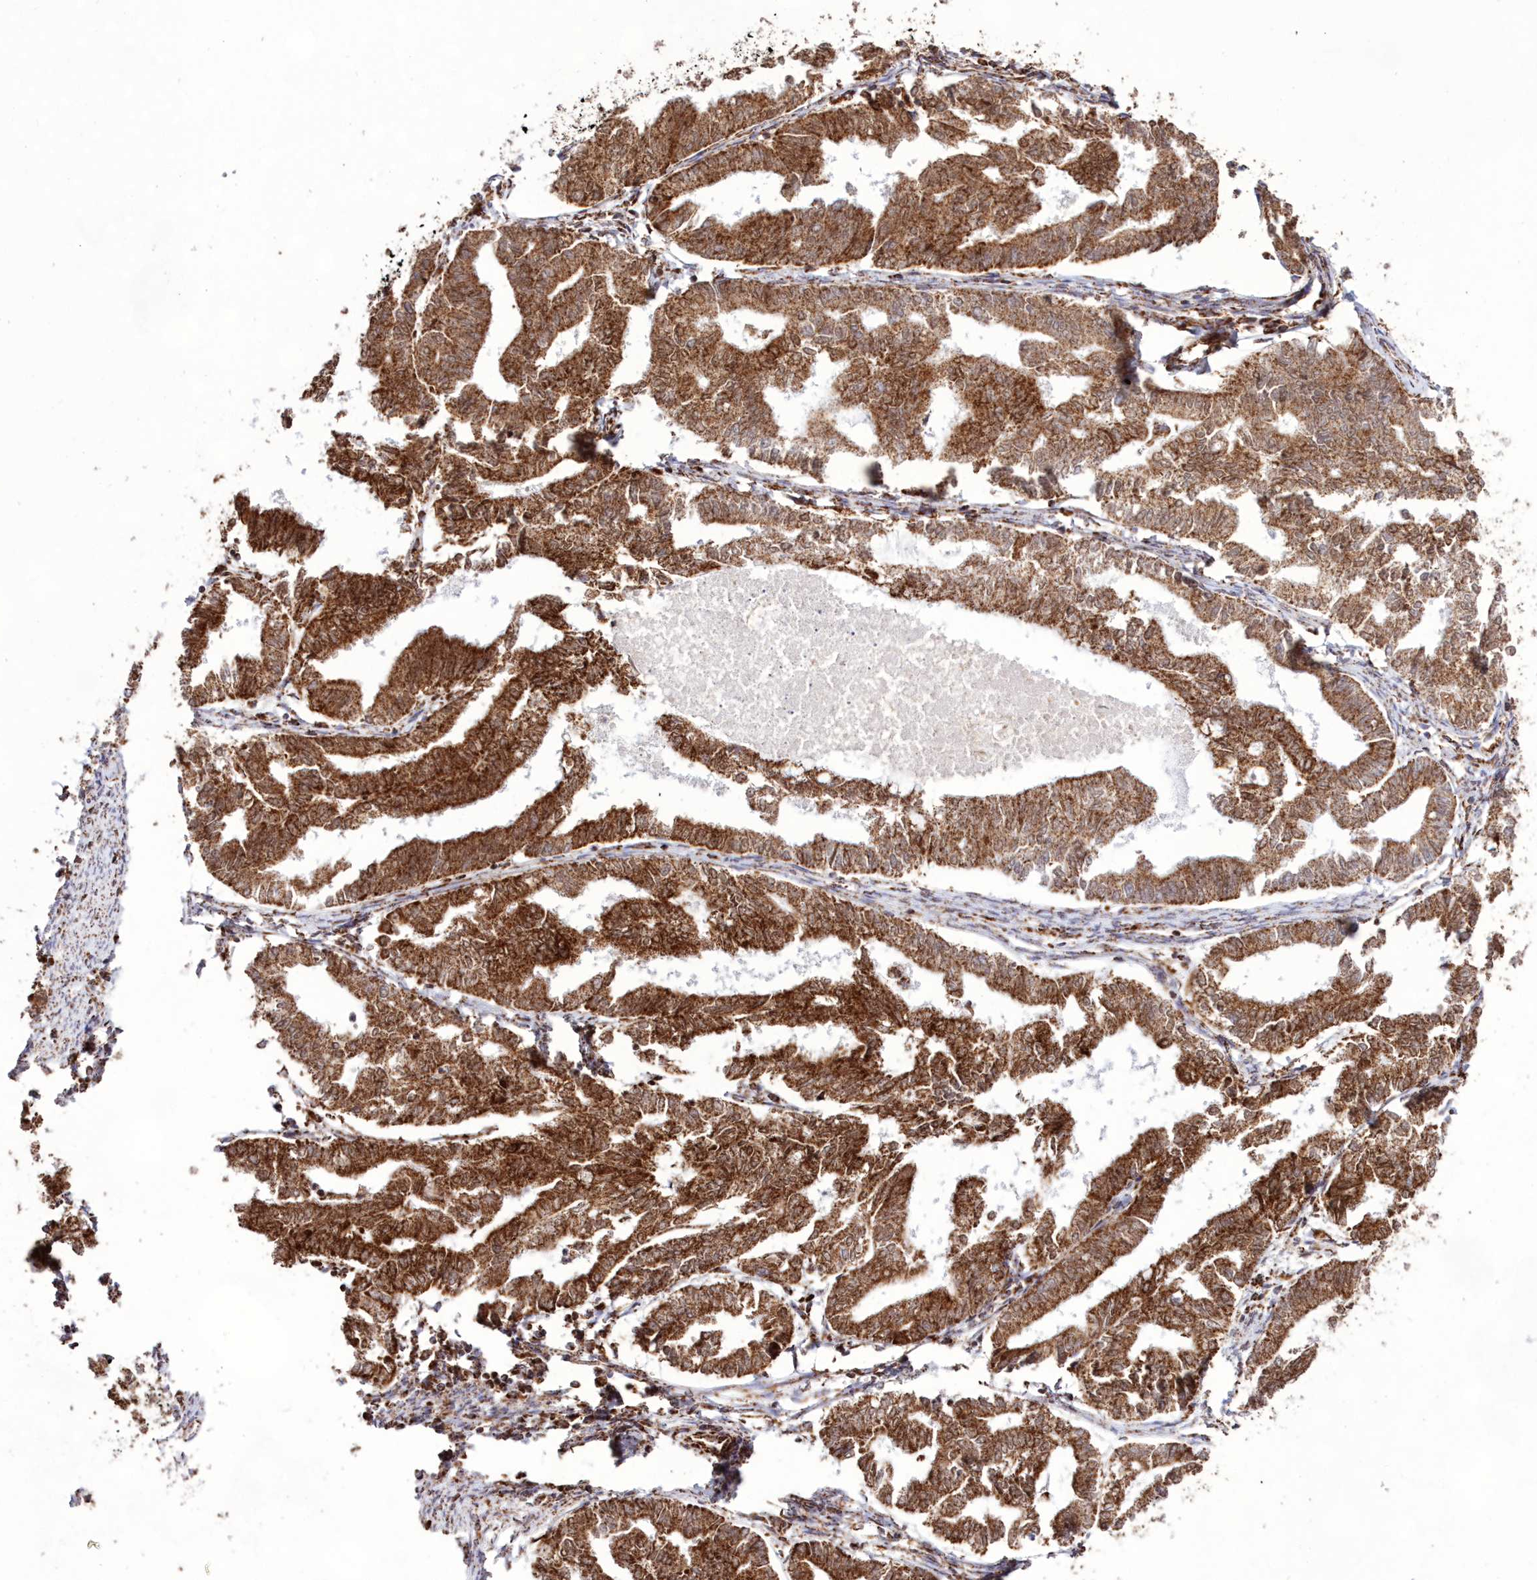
{"staining": {"intensity": "strong", "quantity": ">75%", "location": "cytoplasmic/membranous"}, "tissue": "endometrial cancer", "cell_type": "Tumor cells", "image_type": "cancer", "snomed": [{"axis": "morphology", "description": "Adenocarcinoma, NOS"}, {"axis": "topography", "description": "Endometrium"}], "caption": "The immunohistochemical stain labels strong cytoplasmic/membranous positivity in tumor cells of endometrial cancer (adenocarcinoma) tissue.", "gene": "HADHB", "patient": {"sex": "female", "age": 79}}